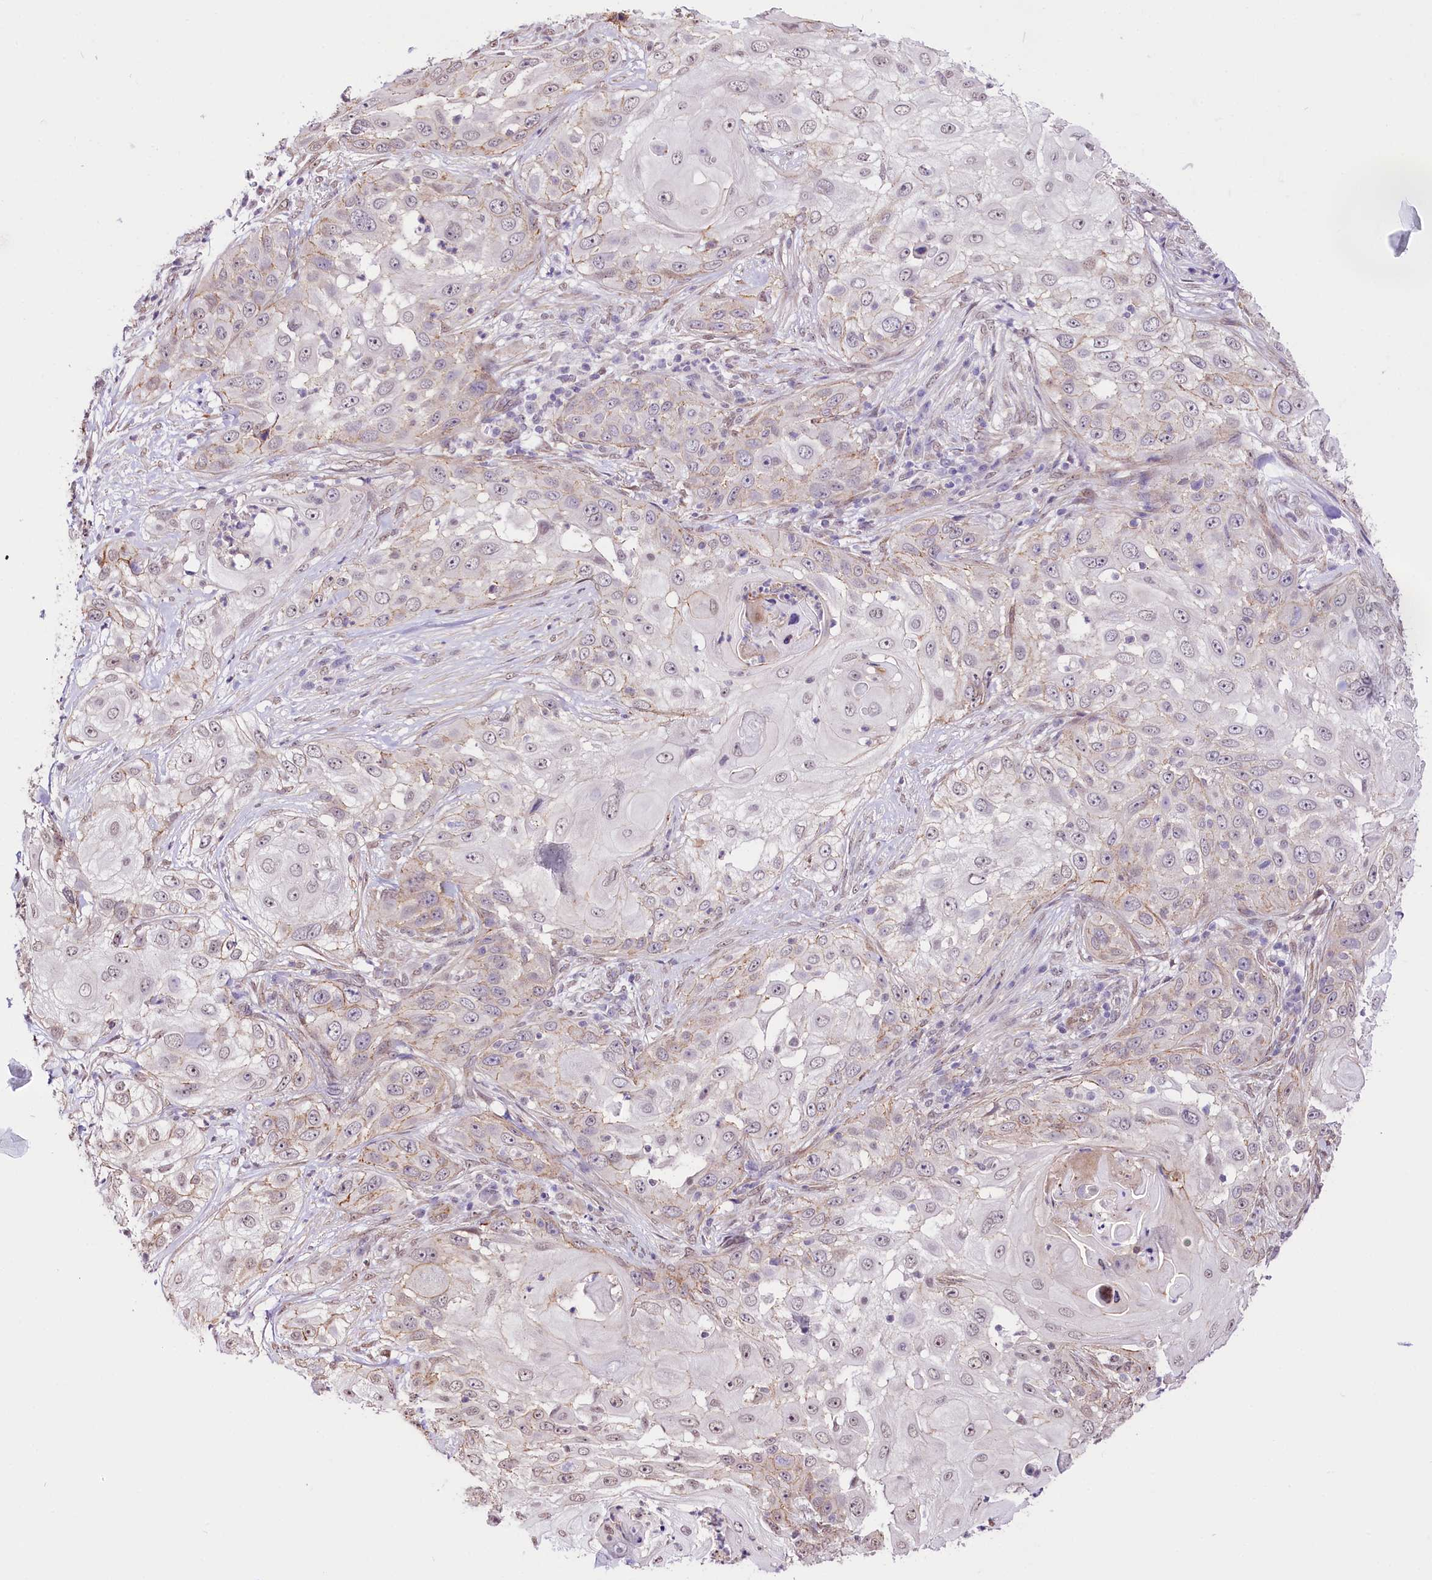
{"staining": {"intensity": "negative", "quantity": "none", "location": "none"}, "tissue": "skin cancer", "cell_type": "Tumor cells", "image_type": "cancer", "snomed": [{"axis": "morphology", "description": "Squamous cell carcinoma, NOS"}, {"axis": "topography", "description": "Skin"}], "caption": "This is an IHC image of squamous cell carcinoma (skin). There is no expression in tumor cells.", "gene": "ST7", "patient": {"sex": "female", "age": 44}}